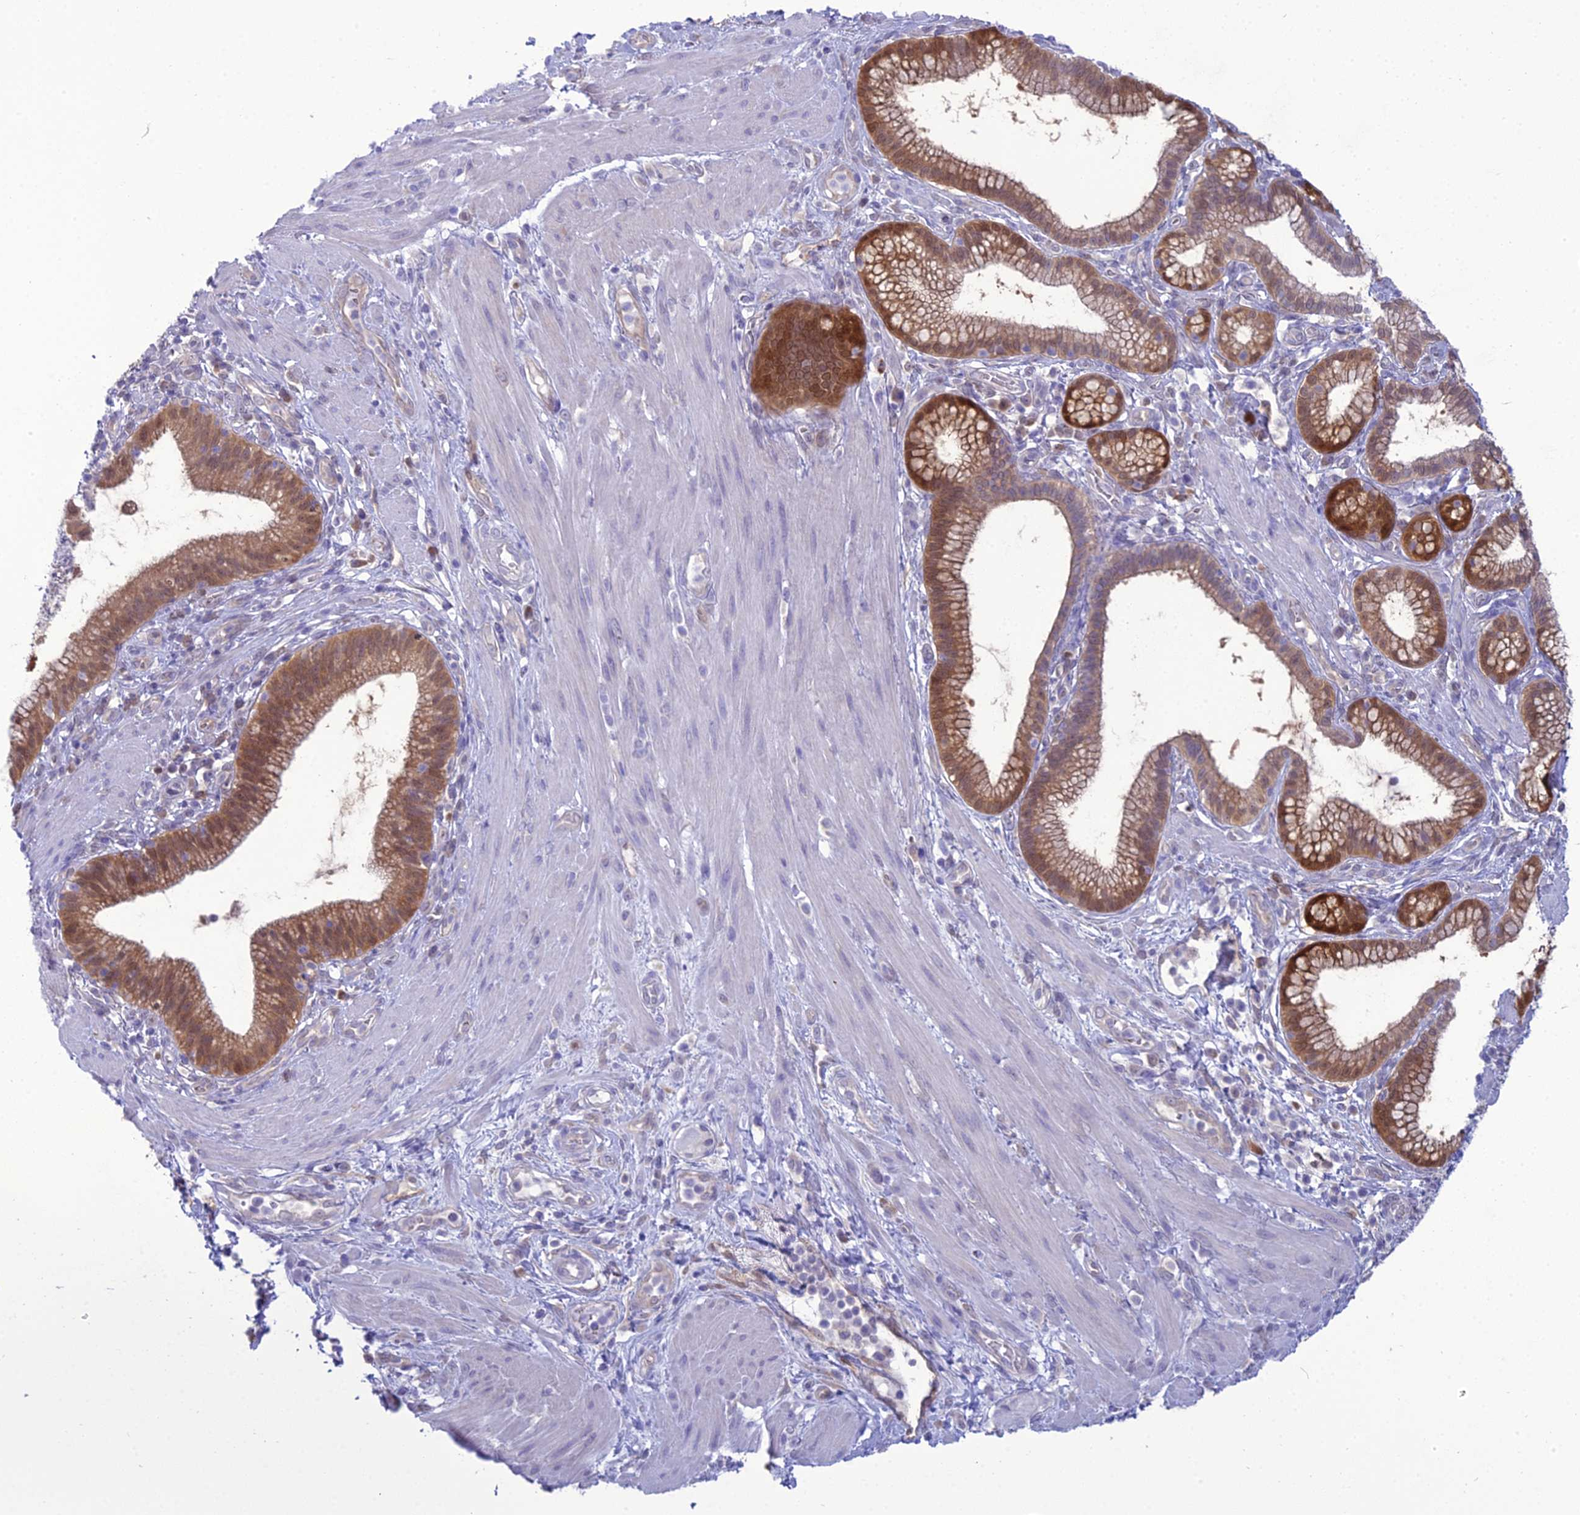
{"staining": {"intensity": "moderate", "quantity": ">75%", "location": "cytoplasmic/membranous,nuclear"}, "tissue": "pancreatic cancer", "cell_type": "Tumor cells", "image_type": "cancer", "snomed": [{"axis": "morphology", "description": "Adenocarcinoma, NOS"}, {"axis": "topography", "description": "Pancreas"}], "caption": "IHC of pancreatic cancer (adenocarcinoma) demonstrates medium levels of moderate cytoplasmic/membranous and nuclear expression in approximately >75% of tumor cells. Immunohistochemistry stains the protein in brown and the nuclei are stained blue.", "gene": "GNPNAT1", "patient": {"sex": "male", "age": 72}}